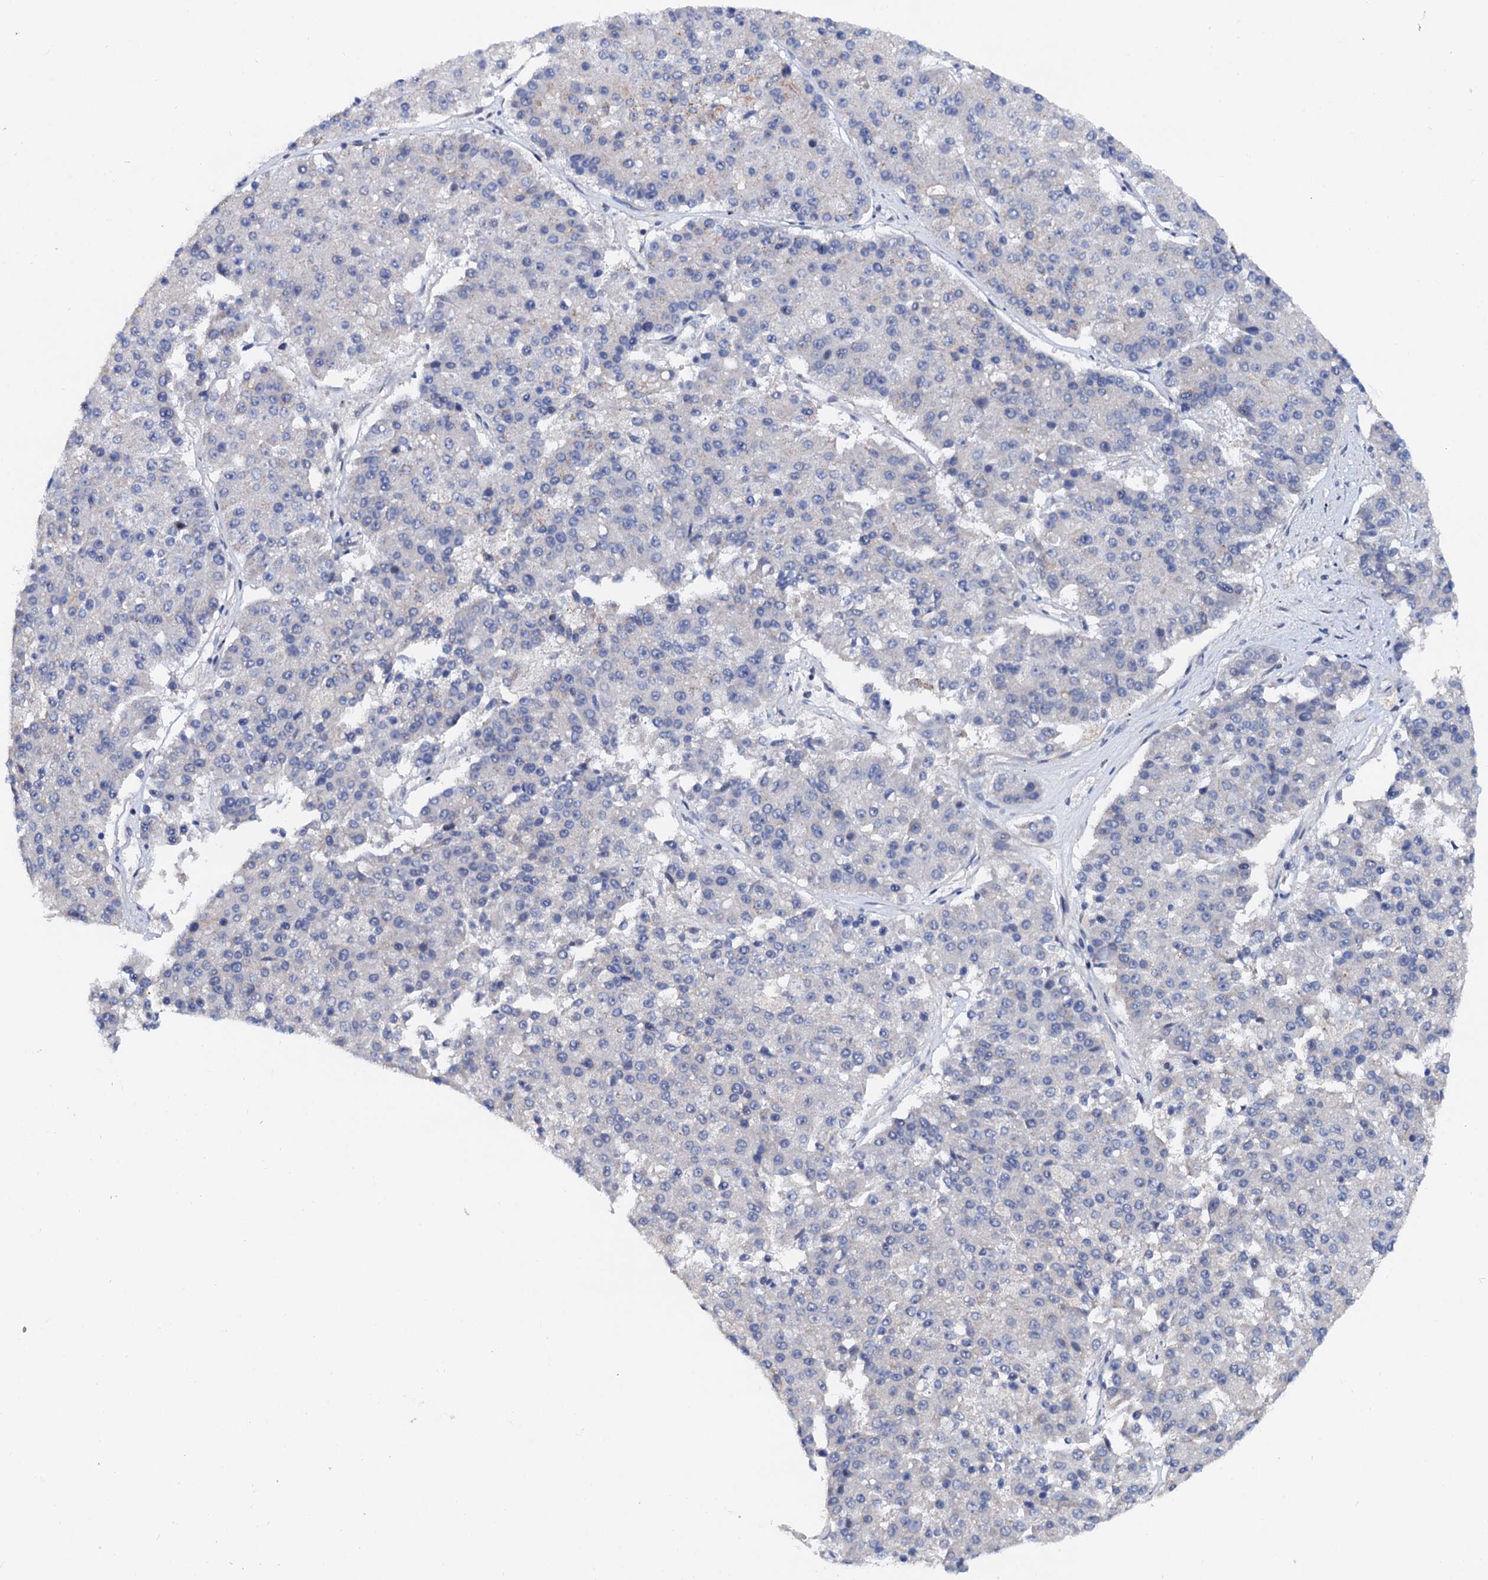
{"staining": {"intensity": "negative", "quantity": "none", "location": "none"}, "tissue": "pancreatic cancer", "cell_type": "Tumor cells", "image_type": "cancer", "snomed": [{"axis": "morphology", "description": "Adenocarcinoma, NOS"}, {"axis": "topography", "description": "Pancreas"}], "caption": "IHC image of neoplastic tissue: pancreatic adenocarcinoma stained with DAB (3,3'-diaminobenzidine) shows no significant protein staining in tumor cells.", "gene": "NALF1", "patient": {"sex": "male", "age": 50}}